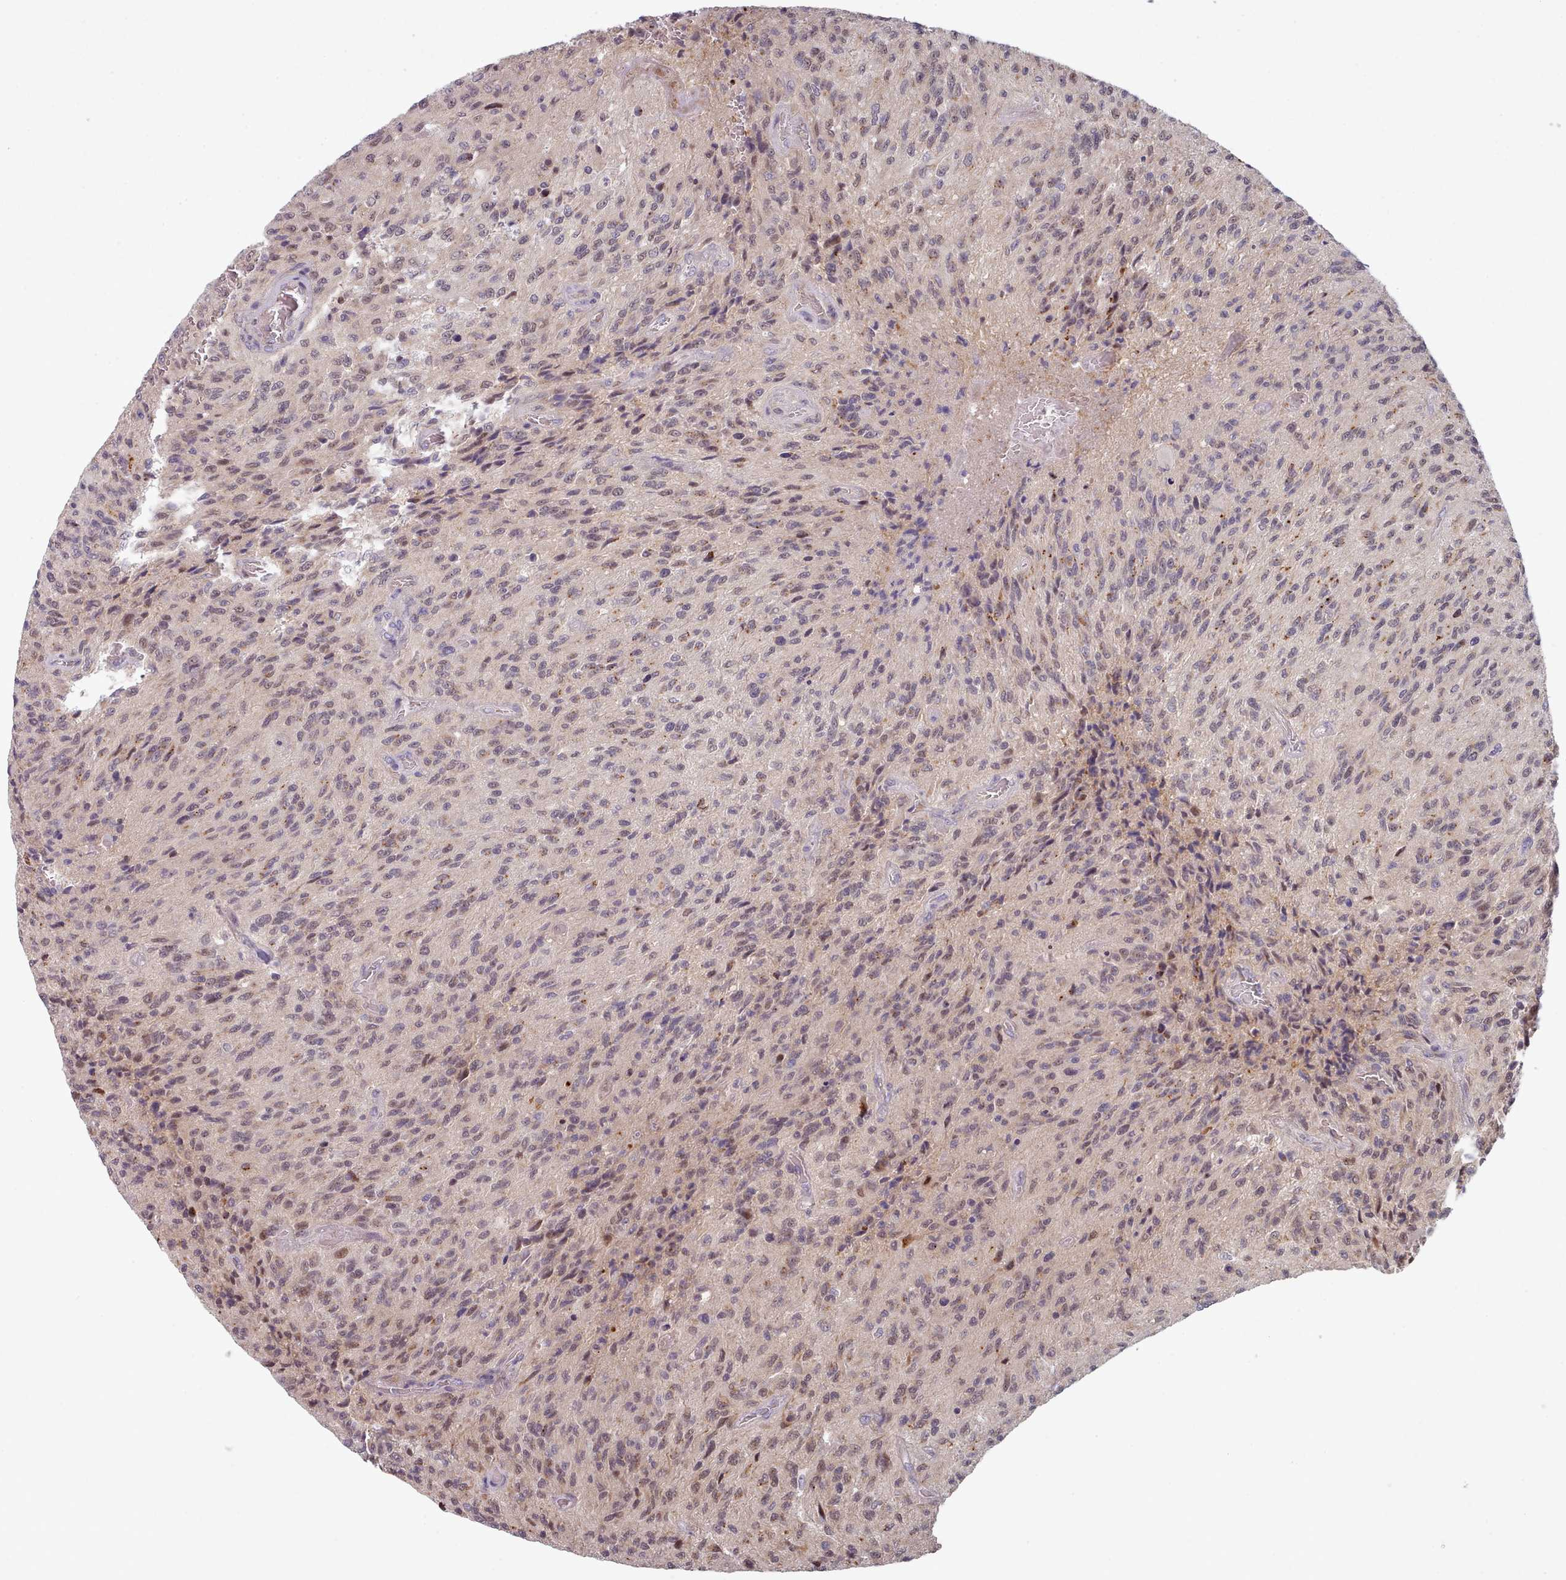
{"staining": {"intensity": "weak", "quantity": "<25%", "location": "nuclear"}, "tissue": "glioma", "cell_type": "Tumor cells", "image_type": "cancer", "snomed": [{"axis": "morphology", "description": "Normal tissue, NOS"}, {"axis": "morphology", "description": "Glioma, malignant, High grade"}, {"axis": "topography", "description": "Cerebral cortex"}], "caption": "The image demonstrates no significant expression in tumor cells of high-grade glioma (malignant).", "gene": "CLNS1A", "patient": {"sex": "male", "age": 56}}